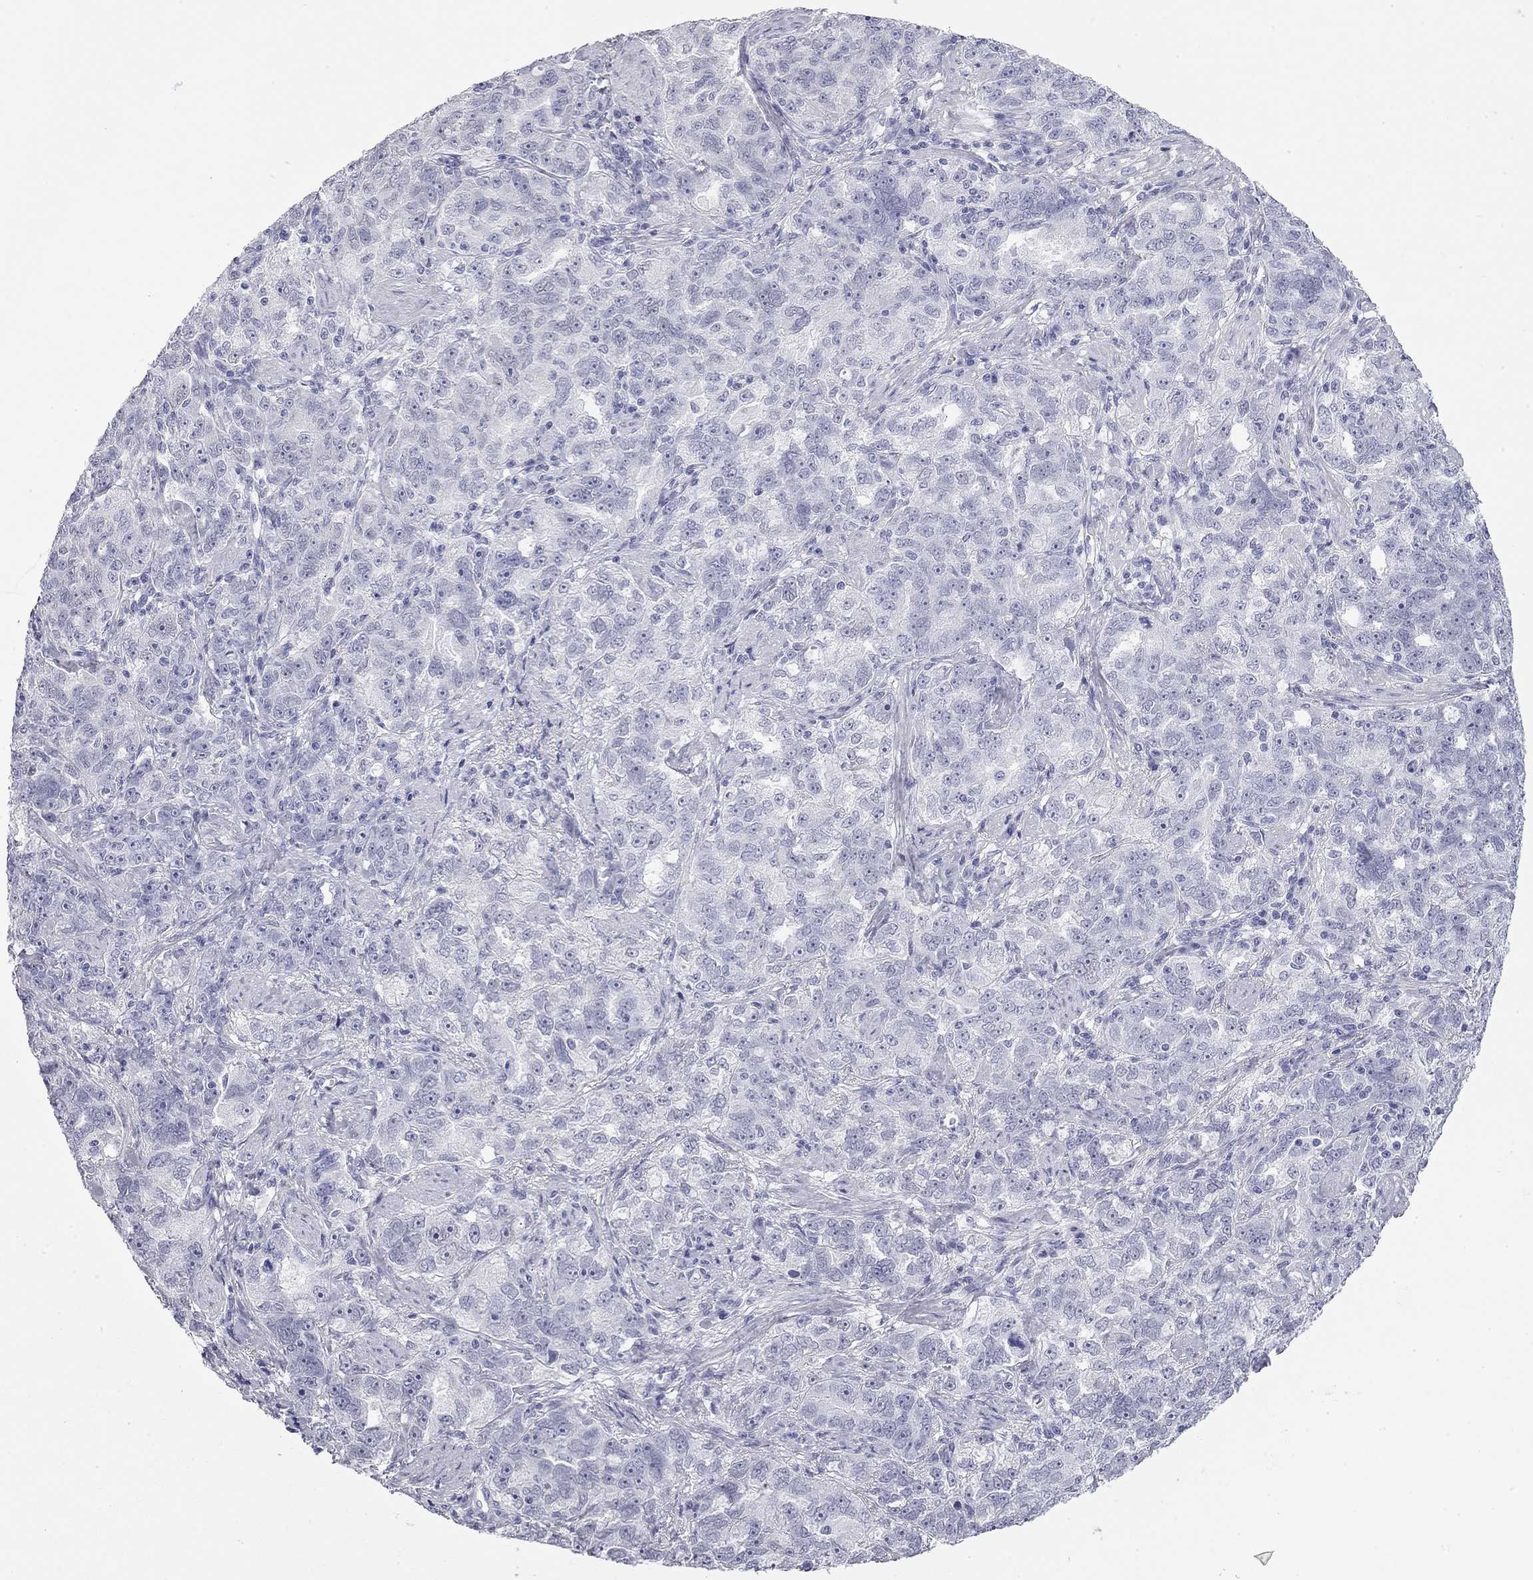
{"staining": {"intensity": "negative", "quantity": "none", "location": "none"}, "tissue": "ovarian cancer", "cell_type": "Tumor cells", "image_type": "cancer", "snomed": [{"axis": "morphology", "description": "Cystadenocarcinoma, serous, NOS"}, {"axis": "topography", "description": "Ovary"}], "caption": "Human serous cystadenocarcinoma (ovarian) stained for a protein using immunohistochemistry demonstrates no positivity in tumor cells.", "gene": "AK8", "patient": {"sex": "female", "age": 51}}